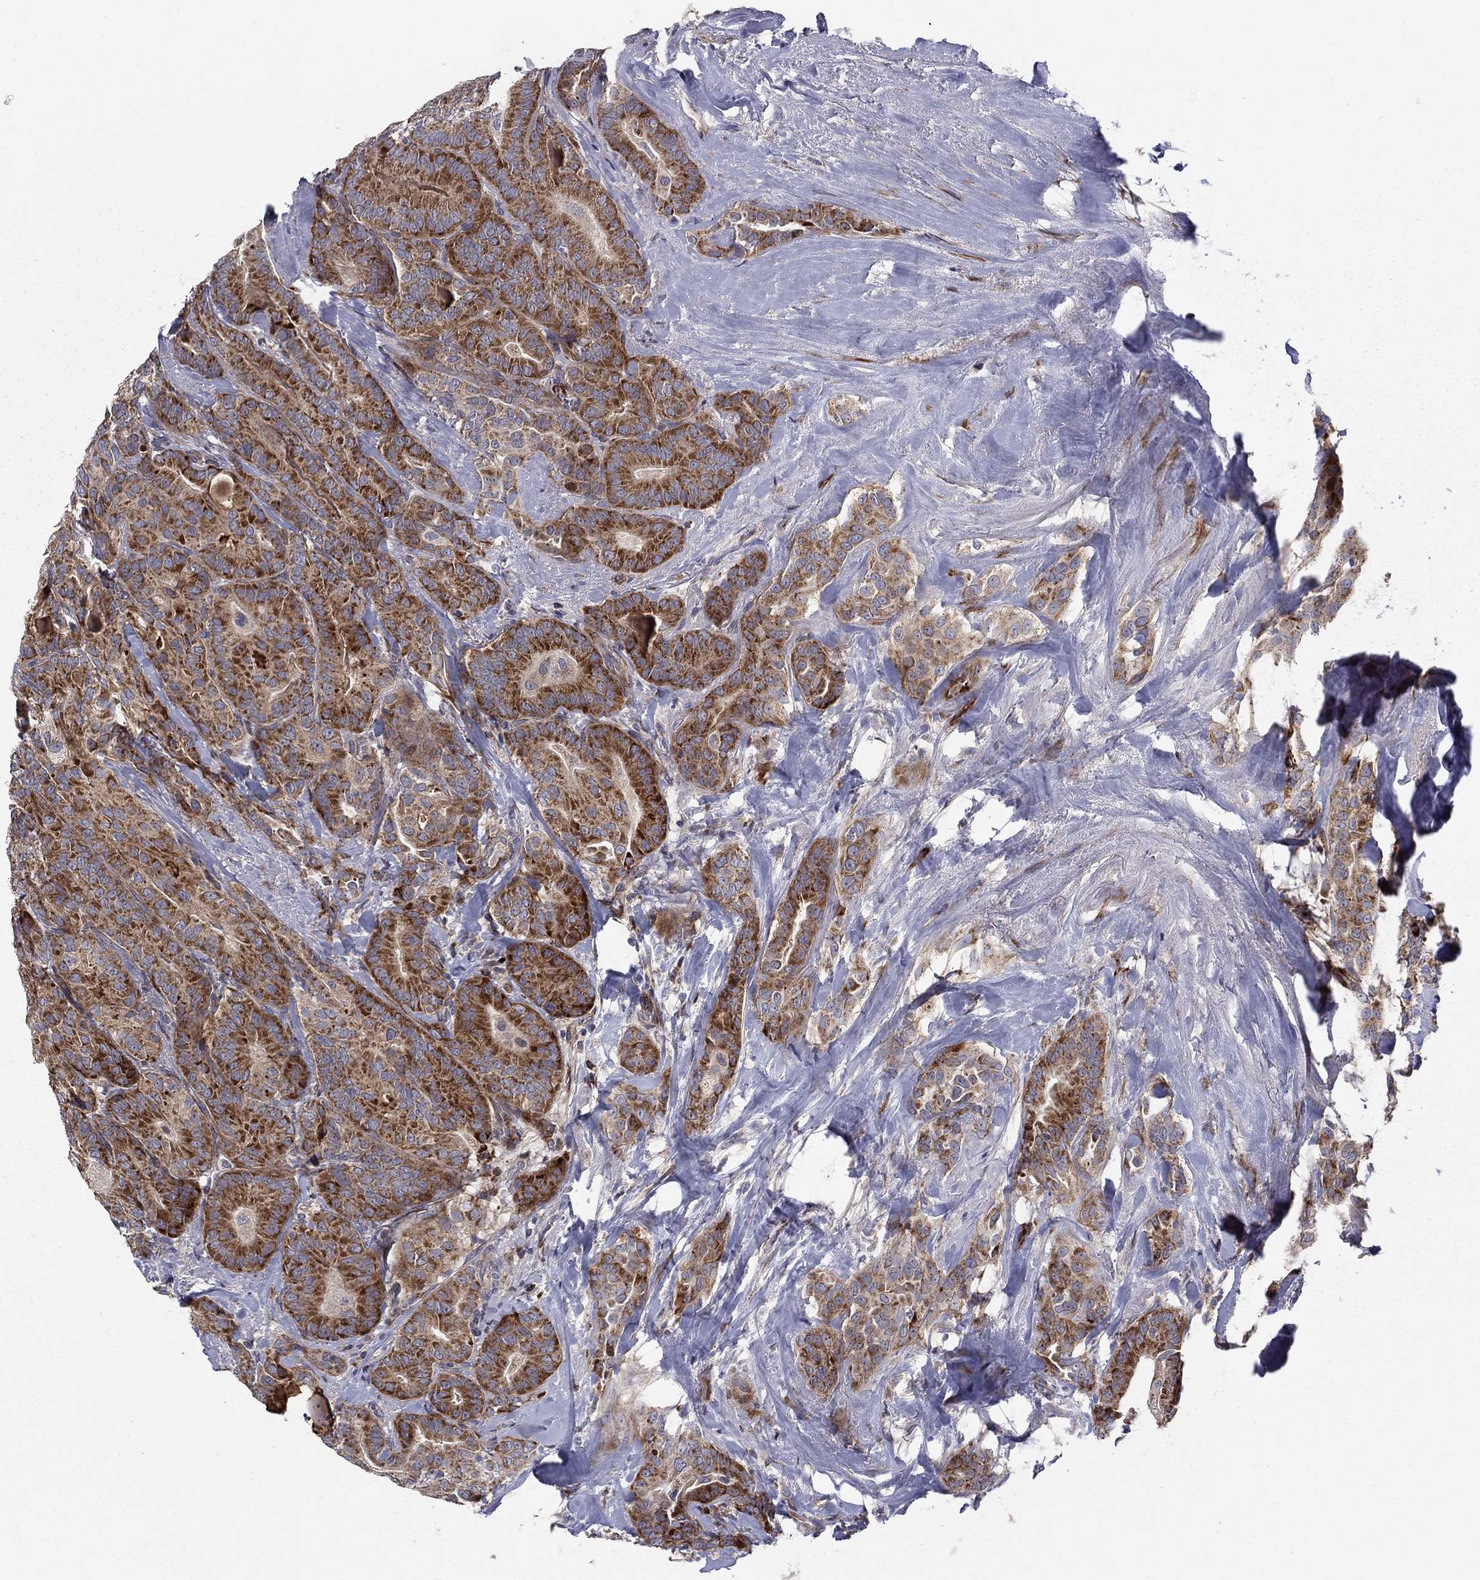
{"staining": {"intensity": "strong", "quantity": ">75%", "location": "cytoplasmic/membranous"}, "tissue": "thyroid cancer", "cell_type": "Tumor cells", "image_type": "cancer", "snomed": [{"axis": "morphology", "description": "Papillary adenocarcinoma, NOS"}, {"axis": "topography", "description": "Thyroid gland"}], "caption": "Tumor cells show high levels of strong cytoplasmic/membranous expression in approximately >75% of cells in thyroid papillary adenocarcinoma.", "gene": "MIOS", "patient": {"sex": "male", "age": 61}}